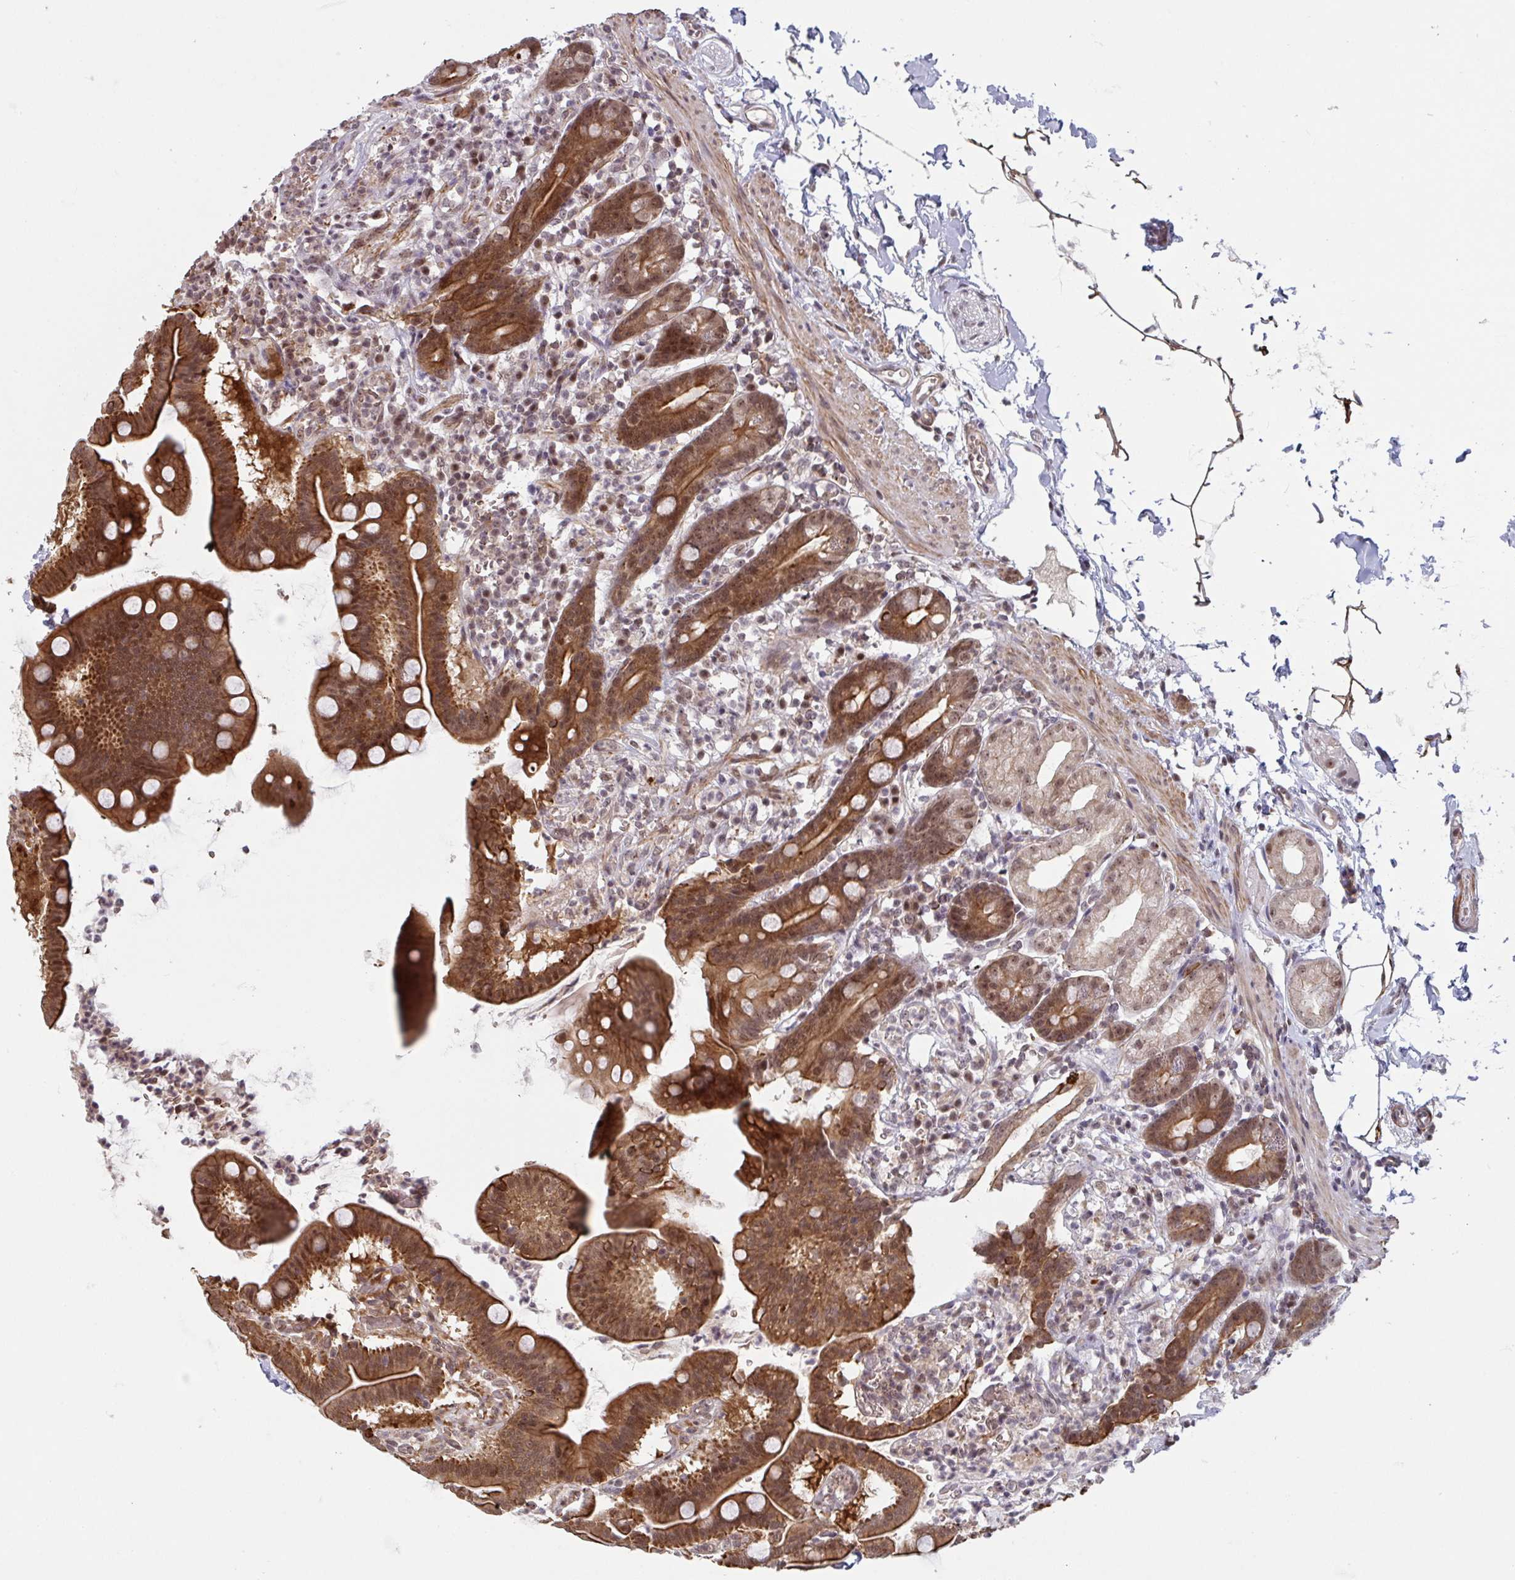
{"staining": {"intensity": "strong", "quantity": ">75%", "location": "cytoplasmic/membranous,nuclear"}, "tissue": "duodenum", "cell_type": "Glandular cells", "image_type": "normal", "snomed": [{"axis": "morphology", "description": "Normal tissue, NOS"}, {"axis": "topography", "description": "Pancreas"}, {"axis": "topography", "description": "Duodenum"}], "caption": "Unremarkable duodenum was stained to show a protein in brown. There is high levels of strong cytoplasmic/membranous,nuclear positivity in about >75% of glandular cells. (Brightfield microscopy of DAB IHC at high magnification).", "gene": "NLRP13", "patient": {"sex": "male", "age": 59}}